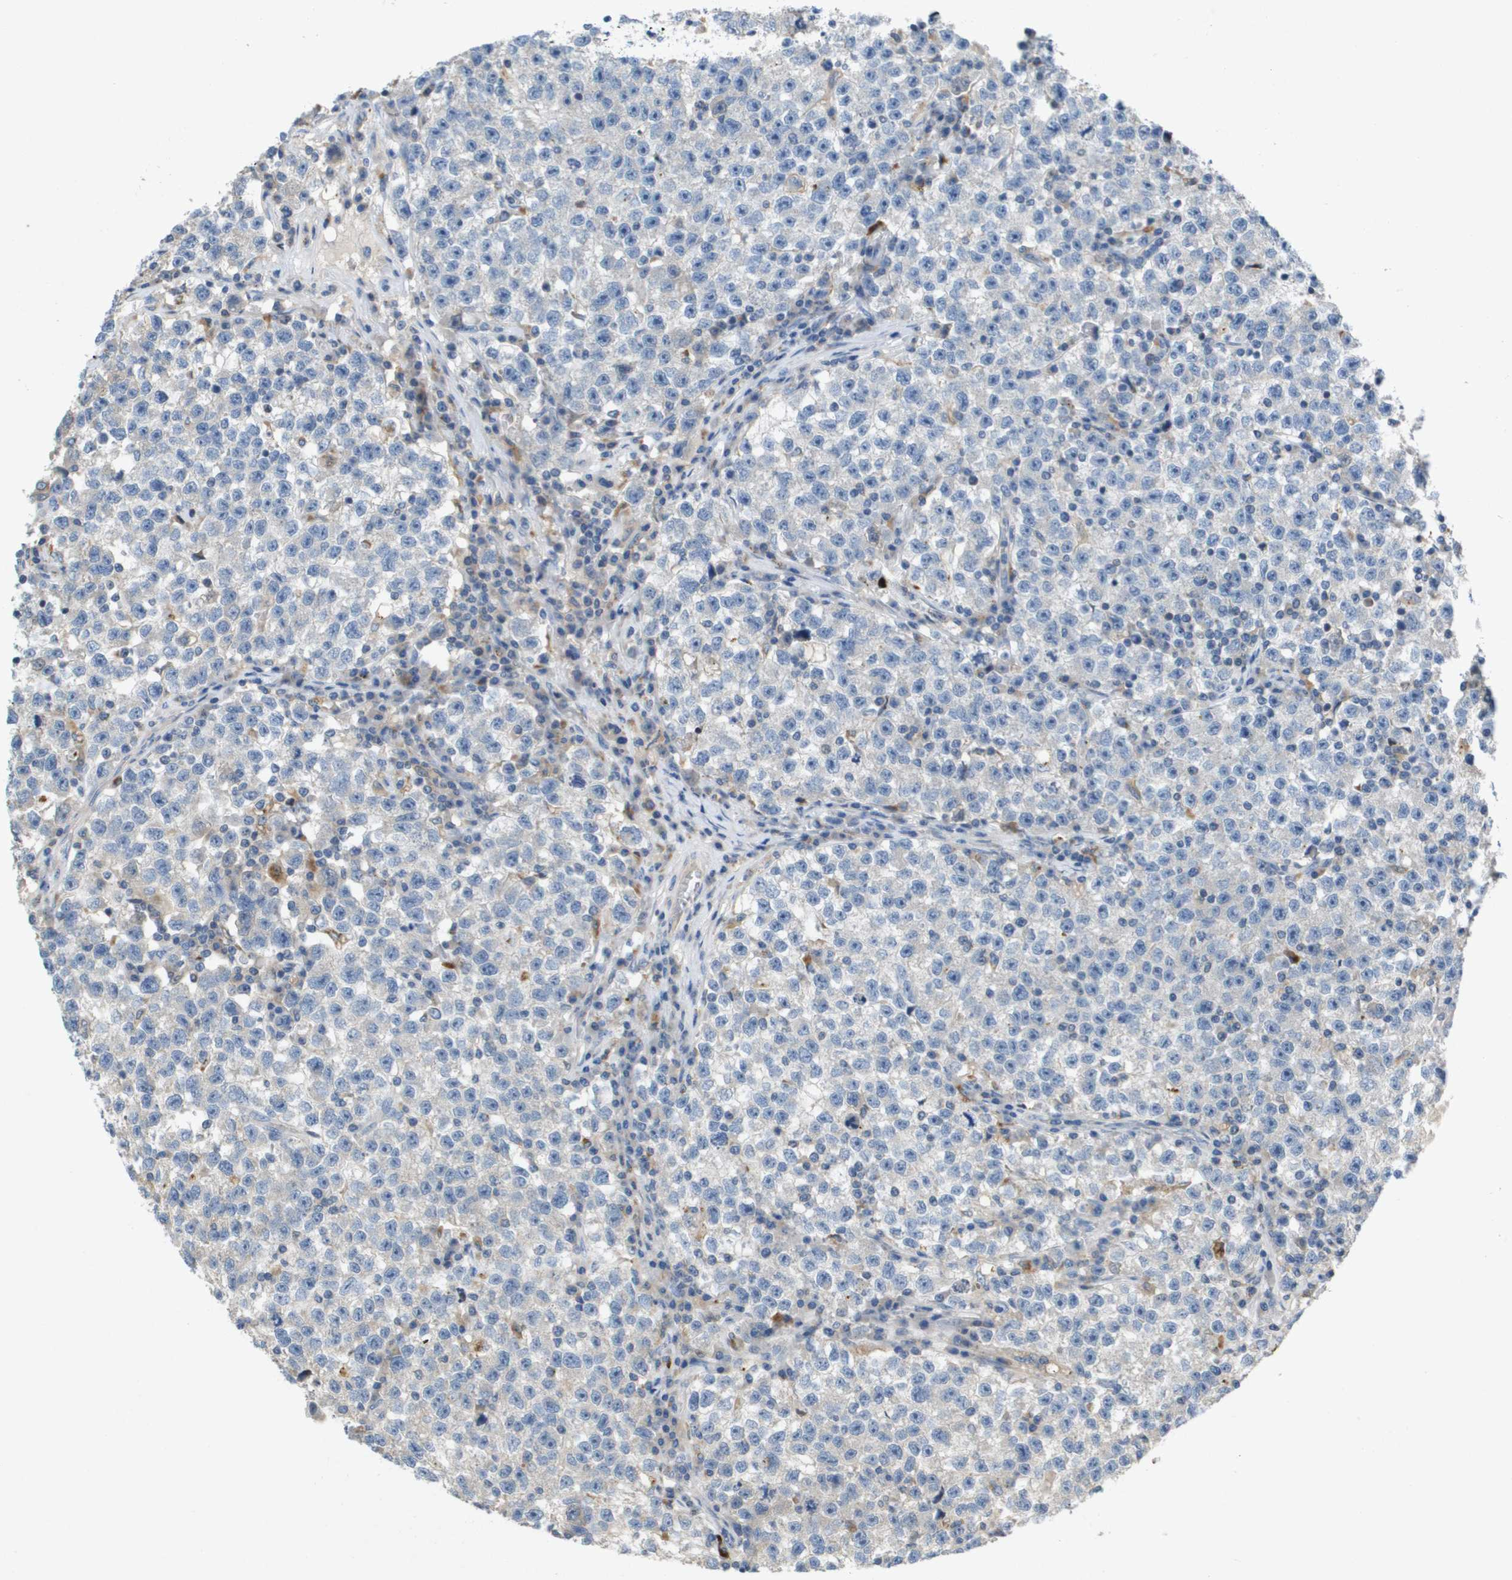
{"staining": {"intensity": "negative", "quantity": "none", "location": "none"}, "tissue": "testis cancer", "cell_type": "Tumor cells", "image_type": "cancer", "snomed": [{"axis": "morphology", "description": "Seminoma, NOS"}, {"axis": "topography", "description": "Testis"}], "caption": "High power microscopy photomicrograph of an IHC image of seminoma (testis), revealing no significant staining in tumor cells.", "gene": "B3GNT5", "patient": {"sex": "male", "age": 22}}